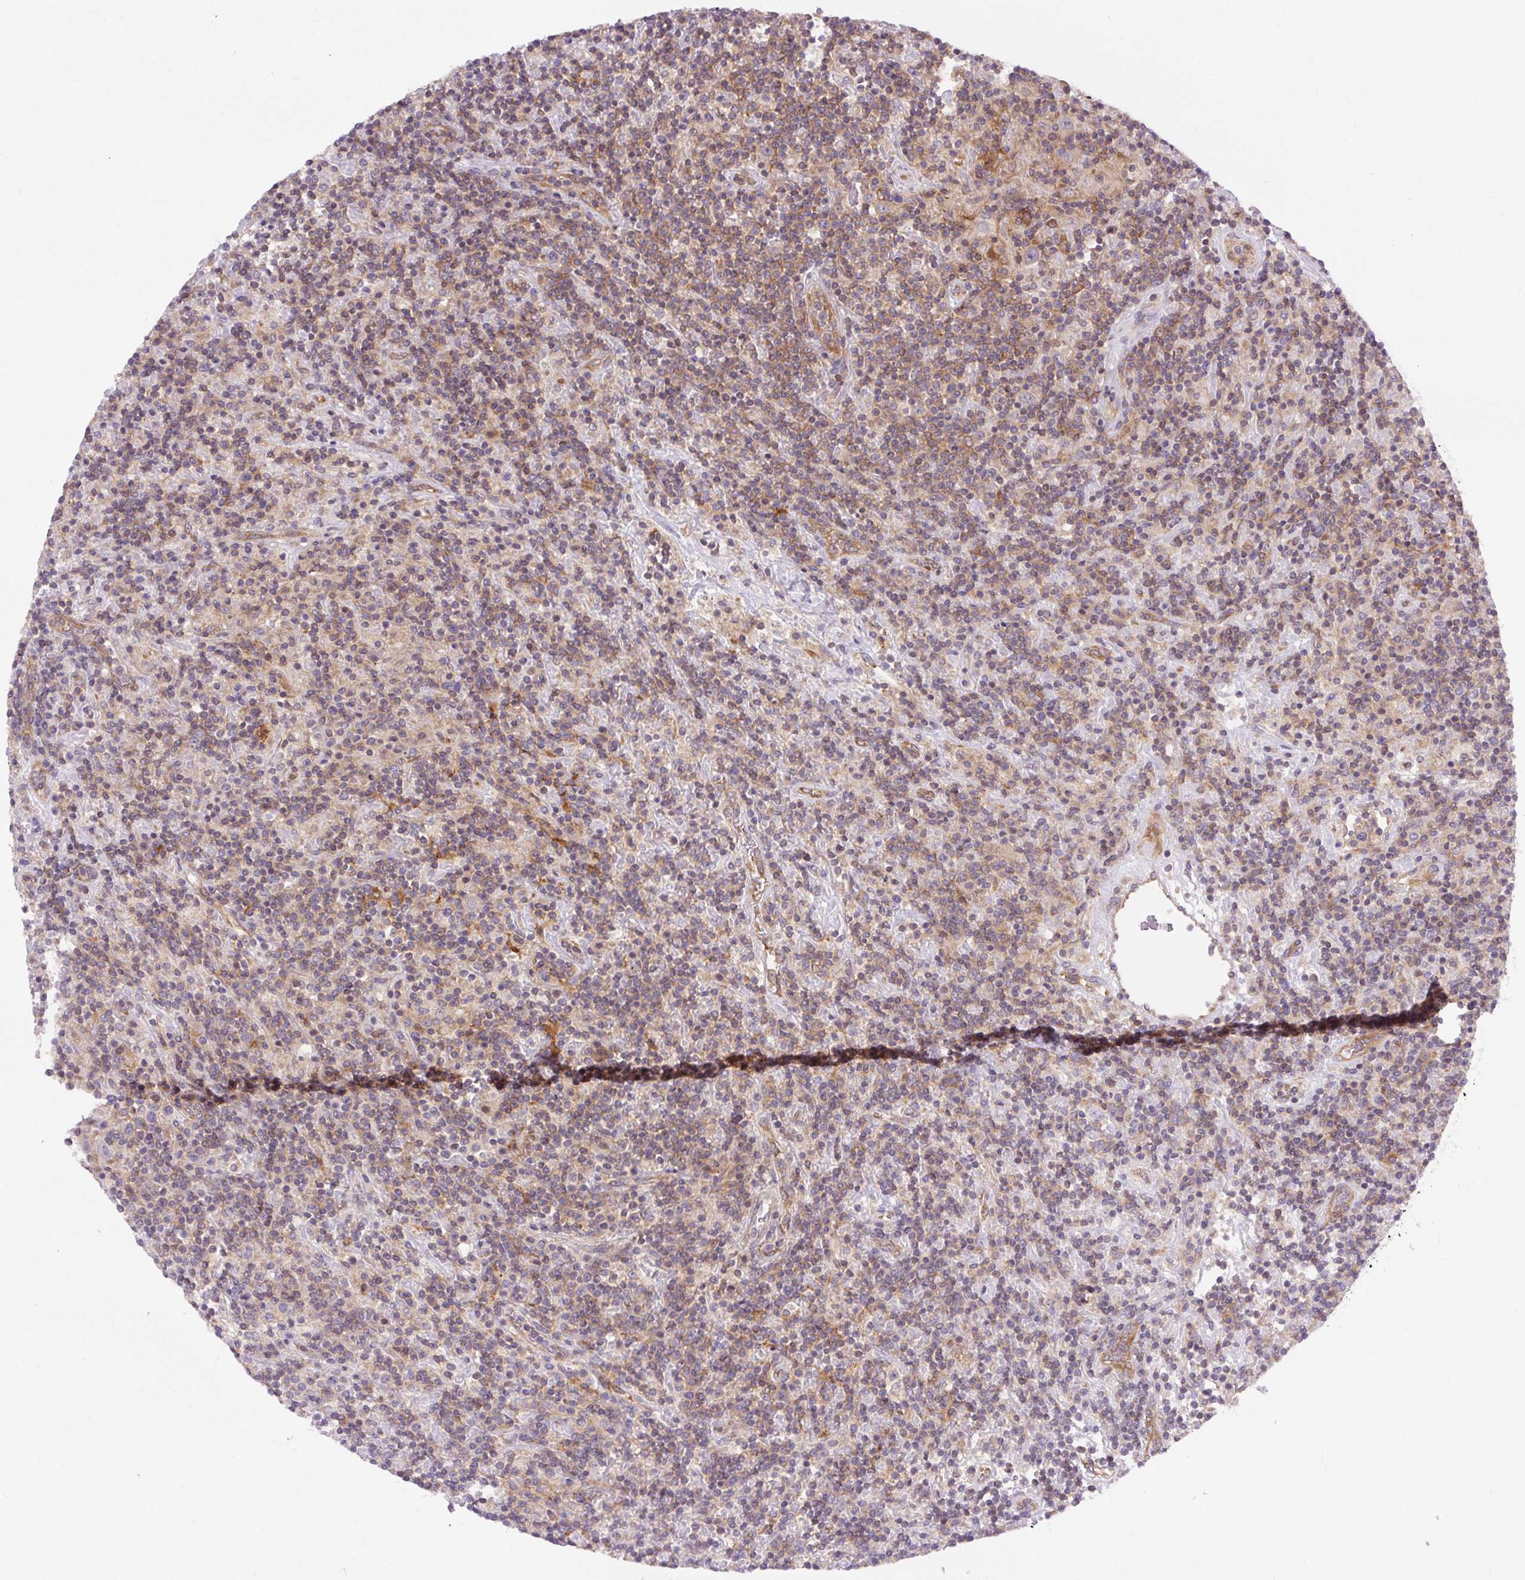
{"staining": {"intensity": "weak", "quantity": "25%-75%", "location": "cytoplasmic/membranous"}, "tissue": "lymphoma", "cell_type": "Tumor cells", "image_type": "cancer", "snomed": [{"axis": "morphology", "description": "Hodgkin's disease, NOS"}, {"axis": "topography", "description": "Lymph node"}], "caption": "Immunohistochemistry (IHC) photomicrograph of neoplastic tissue: human lymphoma stained using immunohistochemistry (IHC) reveals low levels of weak protein expression localized specifically in the cytoplasmic/membranous of tumor cells, appearing as a cytoplasmic/membranous brown color.", "gene": "MINK1", "patient": {"sex": "male", "age": 70}}